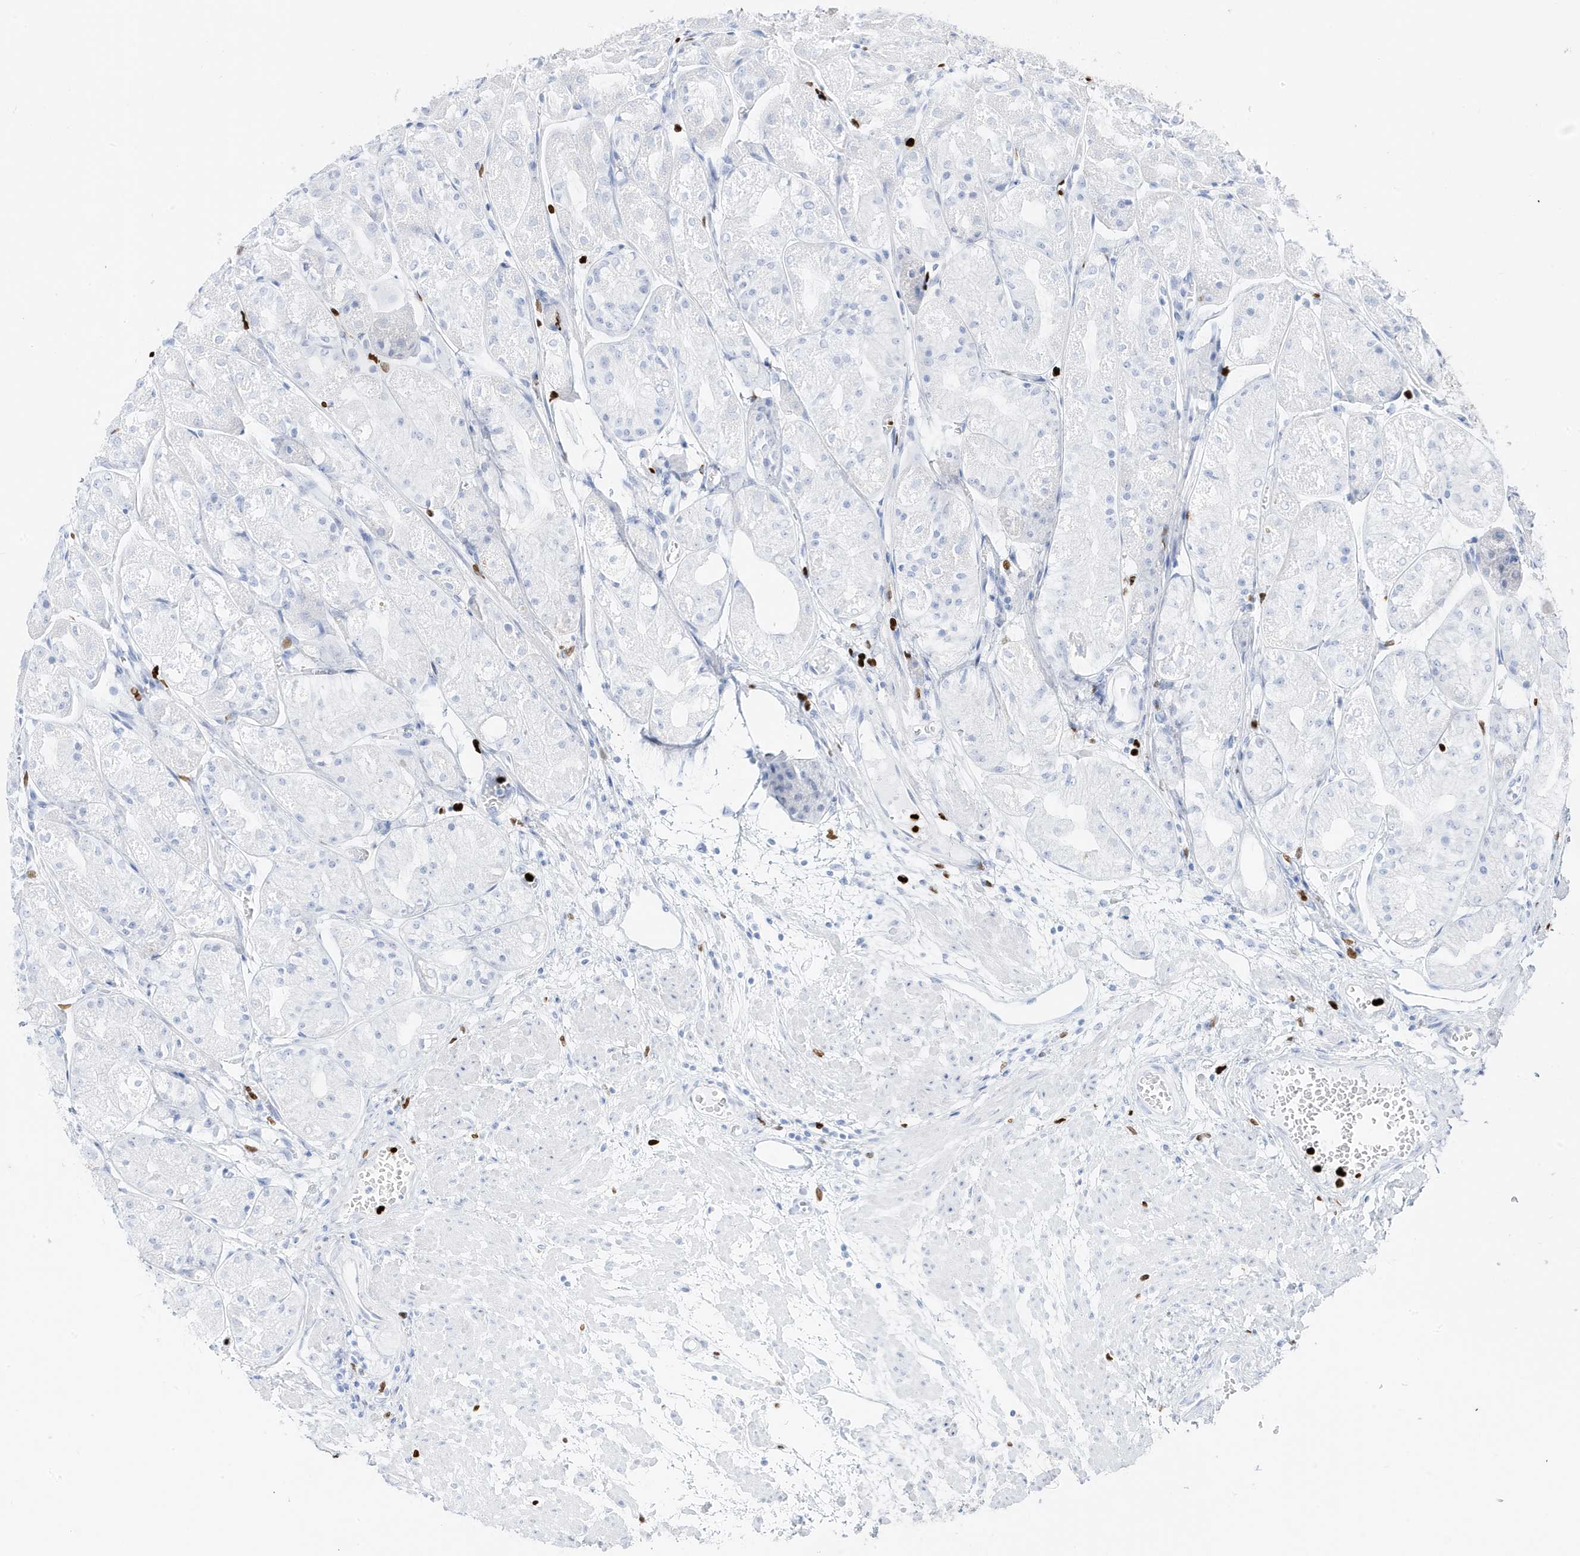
{"staining": {"intensity": "negative", "quantity": "none", "location": "none"}, "tissue": "stomach", "cell_type": "Glandular cells", "image_type": "normal", "snomed": [{"axis": "morphology", "description": "Normal tissue, NOS"}, {"axis": "topography", "description": "Stomach, upper"}], "caption": "Immunohistochemistry photomicrograph of benign stomach: human stomach stained with DAB shows no significant protein positivity in glandular cells.", "gene": "MNDA", "patient": {"sex": "male", "age": 72}}